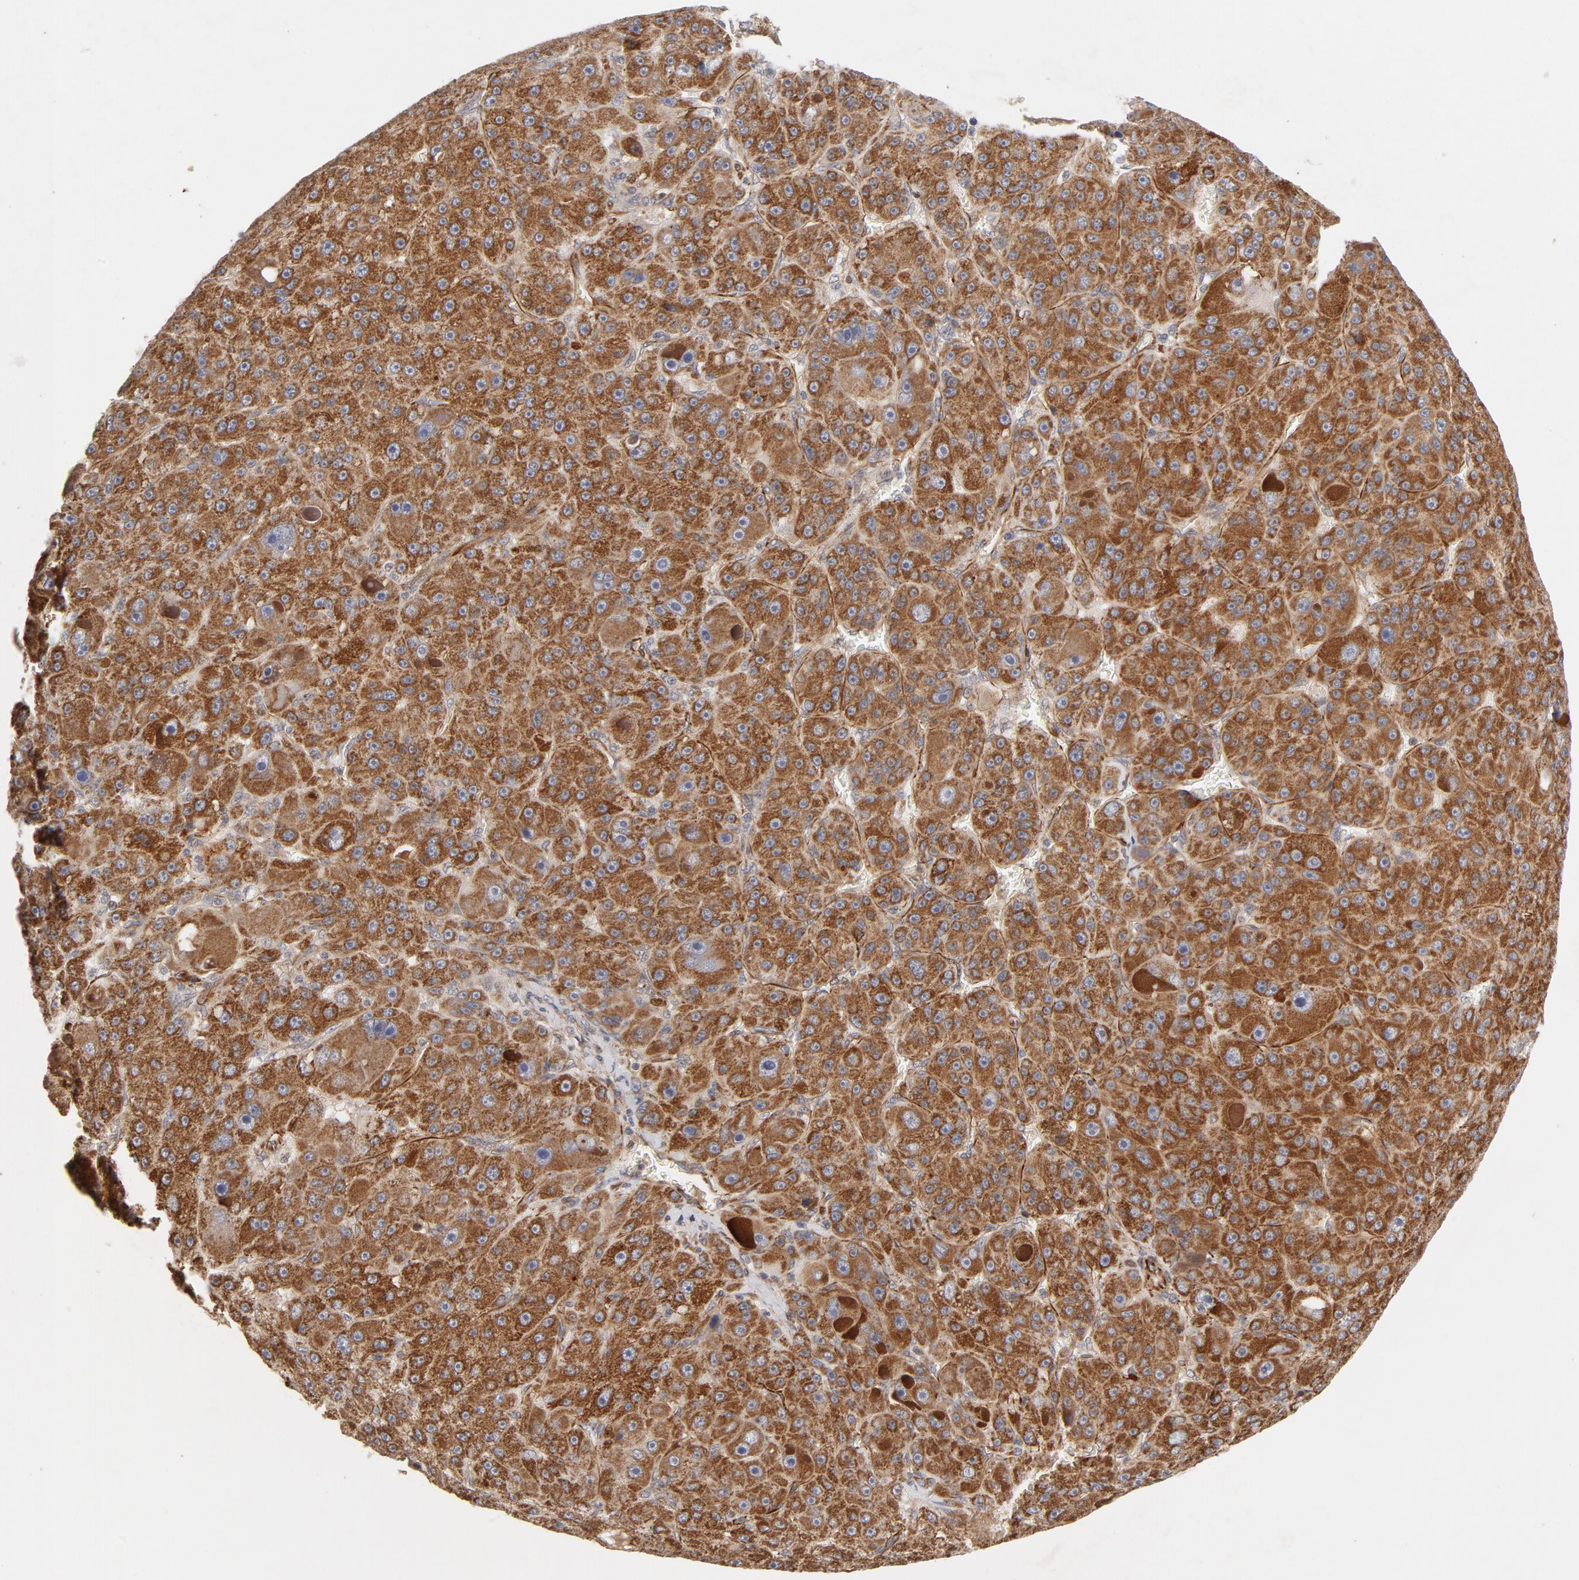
{"staining": {"intensity": "strong", "quantity": ">75%", "location": "cytoplasmic/membranous"}, "tissue": "liver cancer", "cell_type": "Tumor cells", "image_type": "cancer", "snomed": [{"axis": "morphology", "description": "Carcinoma, Hepatocellular, NOS"}, {"axis": "topography", "description": "Liver"}], "caption": "A high amount of strong cytoplasmic/membranous expression is appreciated in about >75% of tumor cells in liver cancer (hepatocellular carcinoma) tissue.", "gene": "DNAAF2", "patient": {"sex": "male", "age": 76}}